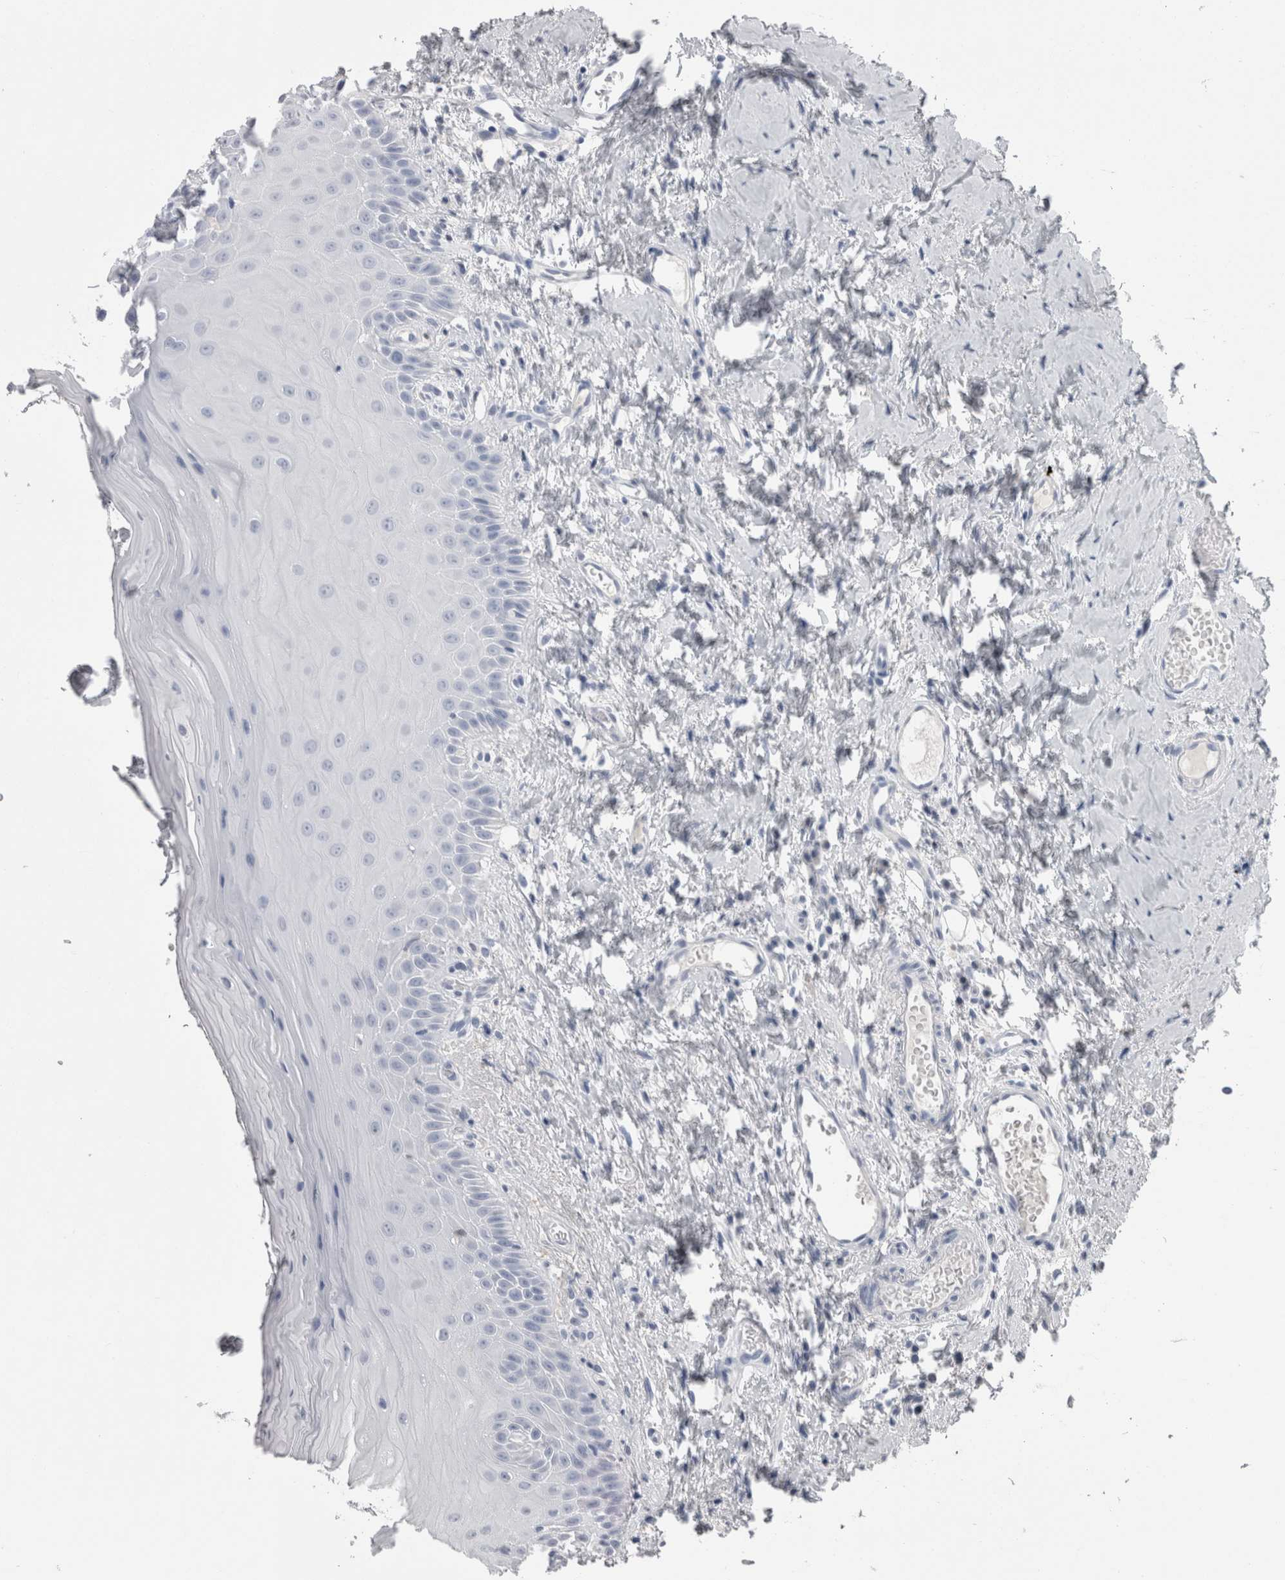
{"staining": {"intensity": "negative", "quantity": "none", "location": "none"}, "tissue": "oral mucosa", "cell_type": "Squamous epithelial cells", "image_type": "normal", "snomed": [{"axis": "morphology", "description": "Normal tissue, NOS"}, {"axis": "topography", "description": "Oral tissue"}], "caption": "Squamous epithelial cells show no significant protein staining in unremarkable oral mucosa. (DAB immunohistochemistry (IHC), high magnification).", "gene": "CA8", "patient": {"sex": "male", "age": 66}}